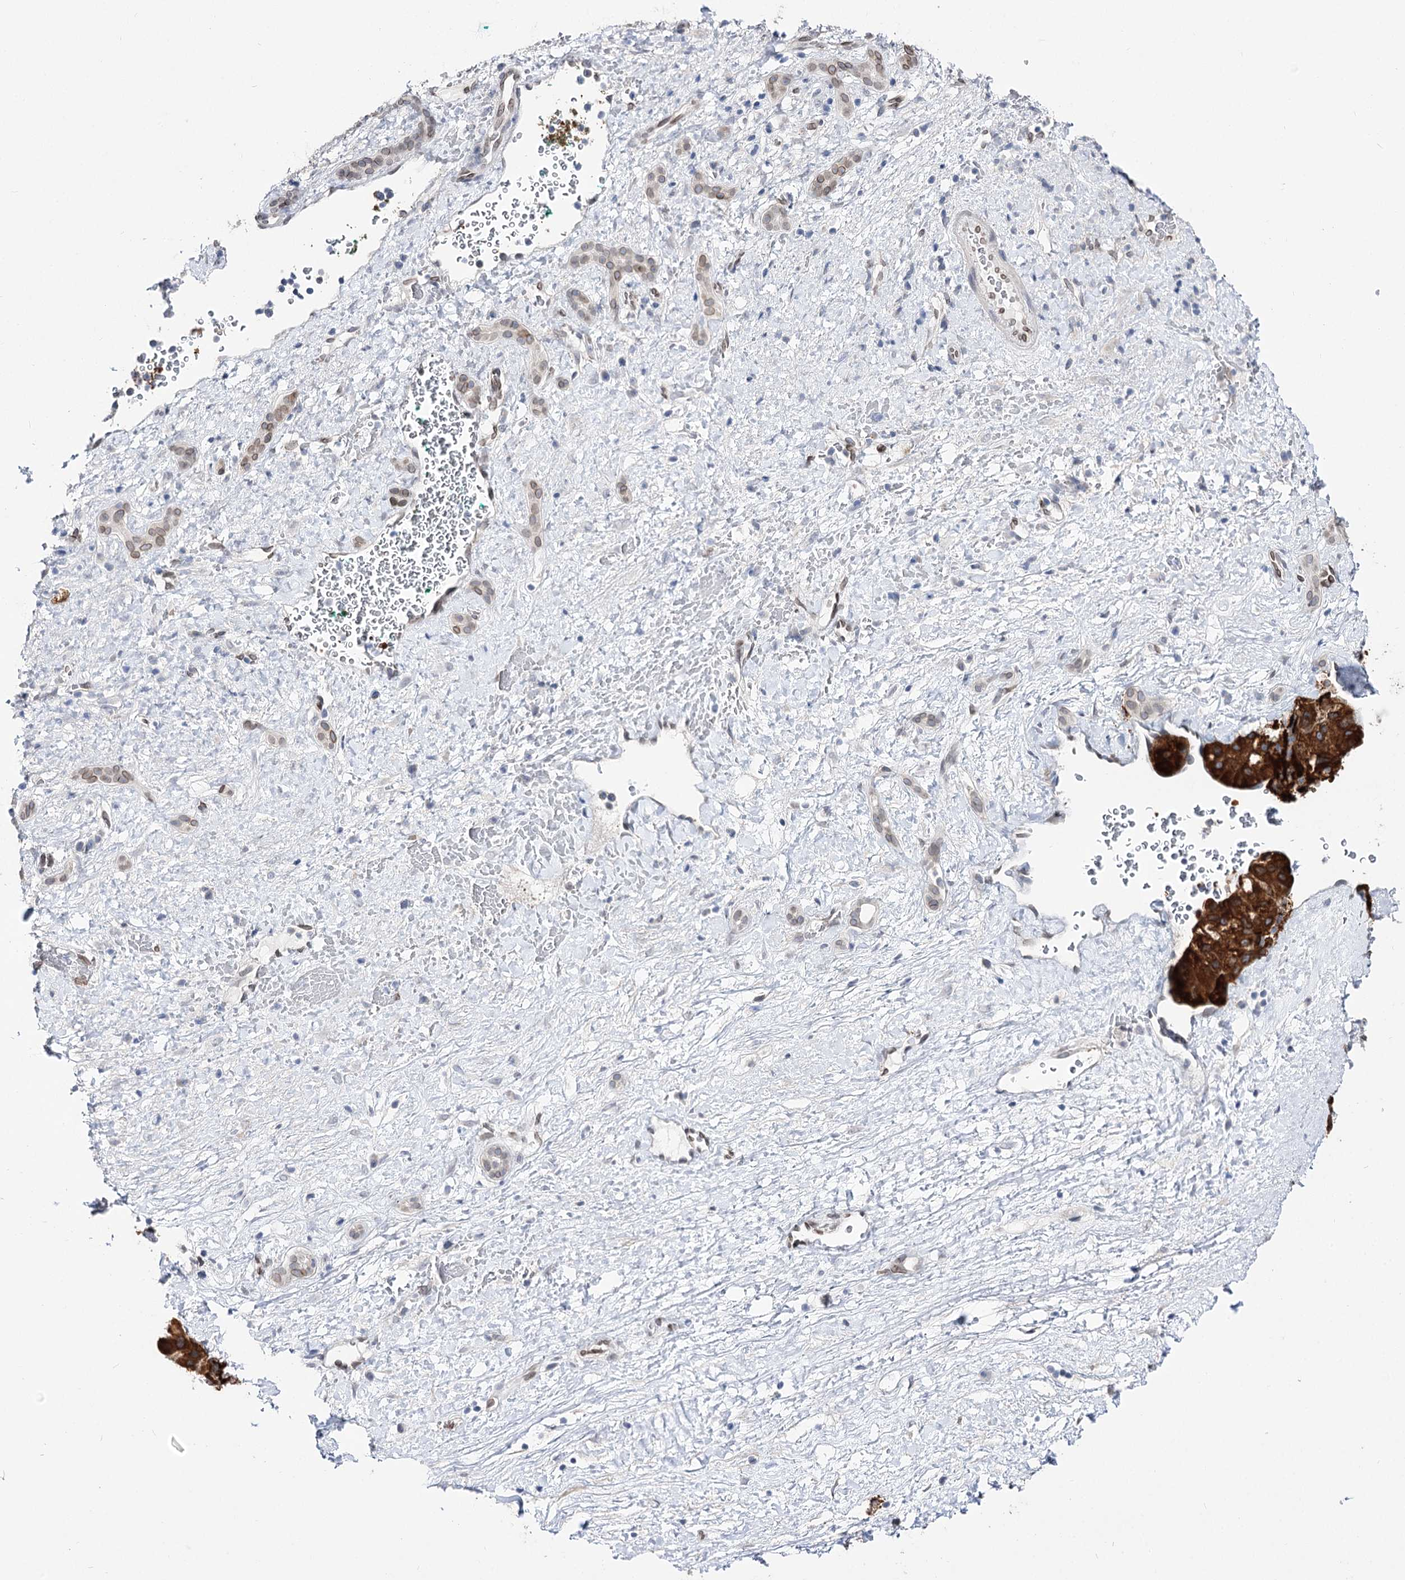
{"staining": {"intensity": "strong", "quantity": ">75%", "location": "cytoplasmic/membranous"}, "tissue": "liver cancer", "cell_type": "Tumor cells", "image_type": "cancer", "snomed": [{"axis": "morphology", "description": "Normal tissue, NOS"}, {"axis": "morphology", "description": "Carcinoma, Hepatocellular, NOS"}, {"axis": "topography", "description": "Liver"}], "caption": "Brown immunohistochemical staining in human liver hepatocellular carcinoma demonstrates strong cytoplasmic/membranous expression in approximately >75% of tumor cells. The staining is performed using DAB brown chromogen to label protein expression. The nuclei are counter-stained blue using hematoxylin.", "gene": "TMEM201", "patient": {"sex": "male", "age": 57}}